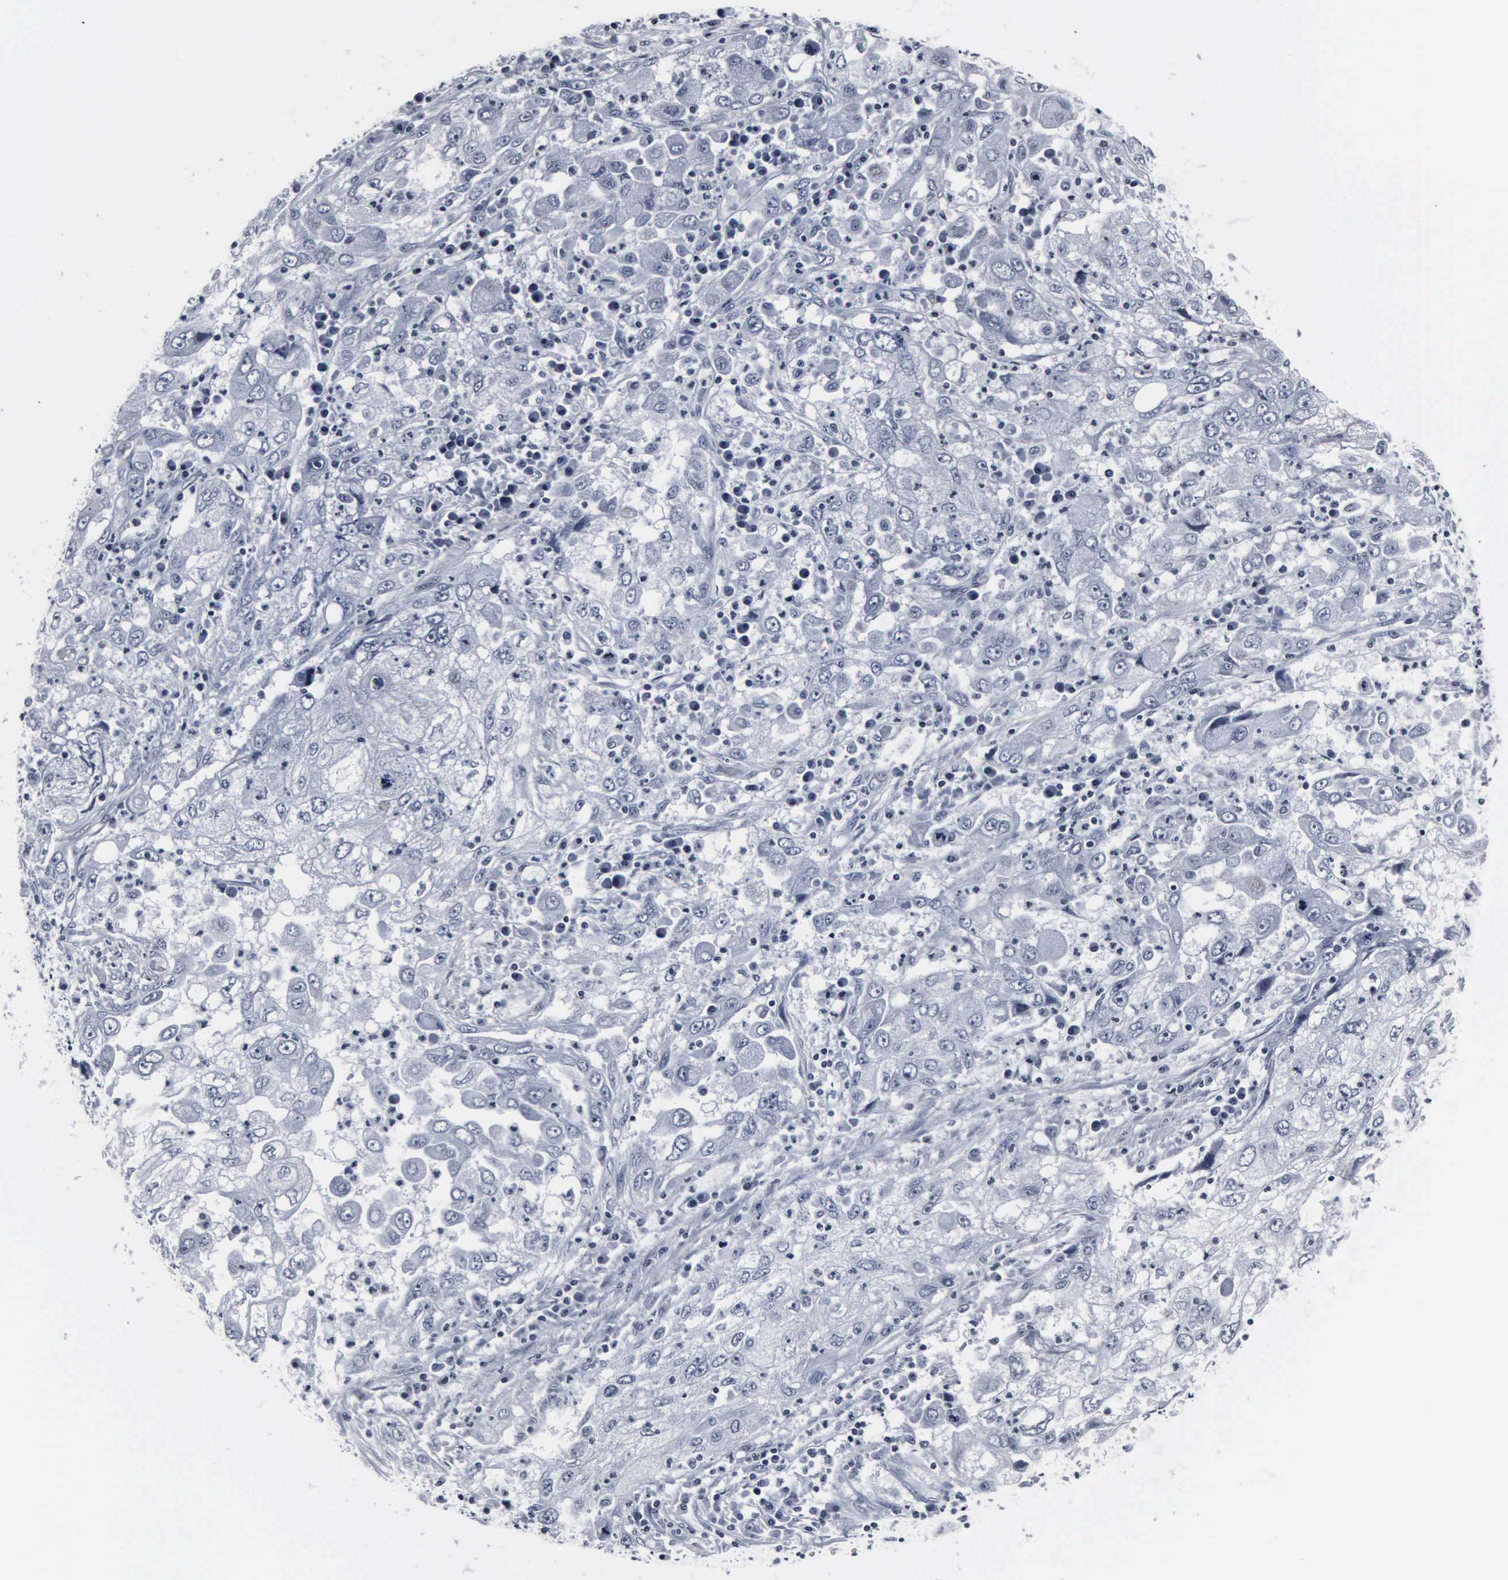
{"staining": {"intensity": "negative", "quantity": "none", "location": "none"}, "tissue": "cervical cancer", "cell_type": "Tumor cells", "image_type": "cancer", "snomed": [{"axis": "morphology", "description": "Squamous cell carcinoma, NOS"}, {"axis": "topography", "description": "Cervix"}], "caption": "The histopathology image exhibits no staining of tumor cells in cervical cancer.", "gene": "DGCR2", "patient": {"sex": "female", "age": 36}}